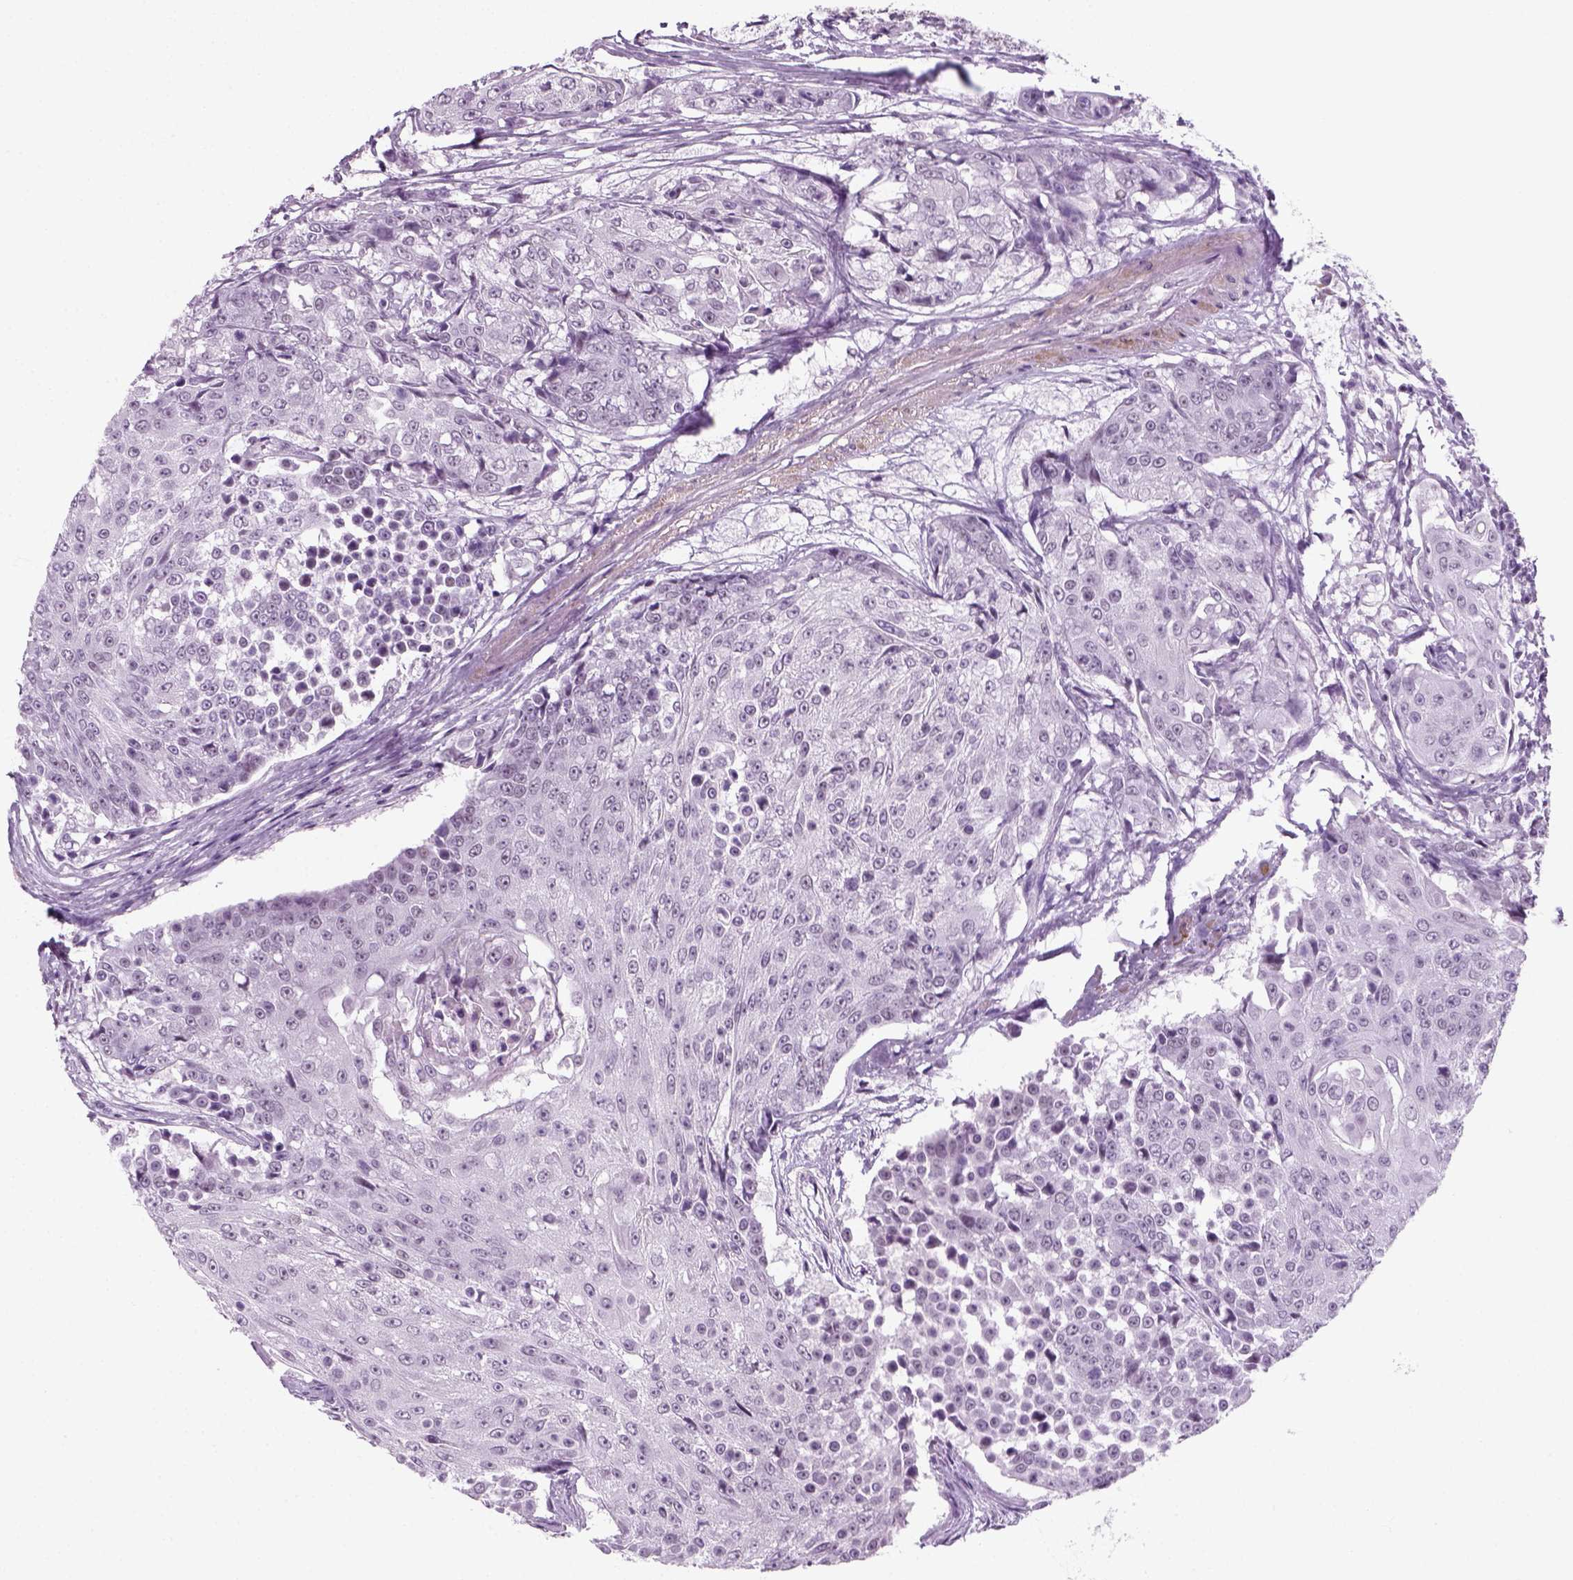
{"staining": {"intensity": "negative", "quantity": "none", "location": "none"}, "tissue": "urothelial cancer", "cell_type": "Tumor cells", "image_type": "cancer", "snomed": [{"axis": "morphology", "description": "Urothelial carcinoma, High grade"}, {"axis": "topography", "description": "Urinary bladder"}], "caption": "IHC photomicrograph of human high-grade urothelial carcinoma stained for a protein (brown), which reveals no staining in tumor cells. Brightfield microscopy of IHC stained with DAB (brown) and hematoxylin (blue), captured at high magnification.", "gene": "ZNF865", "patient": {"sex": "female", "age": 63}}